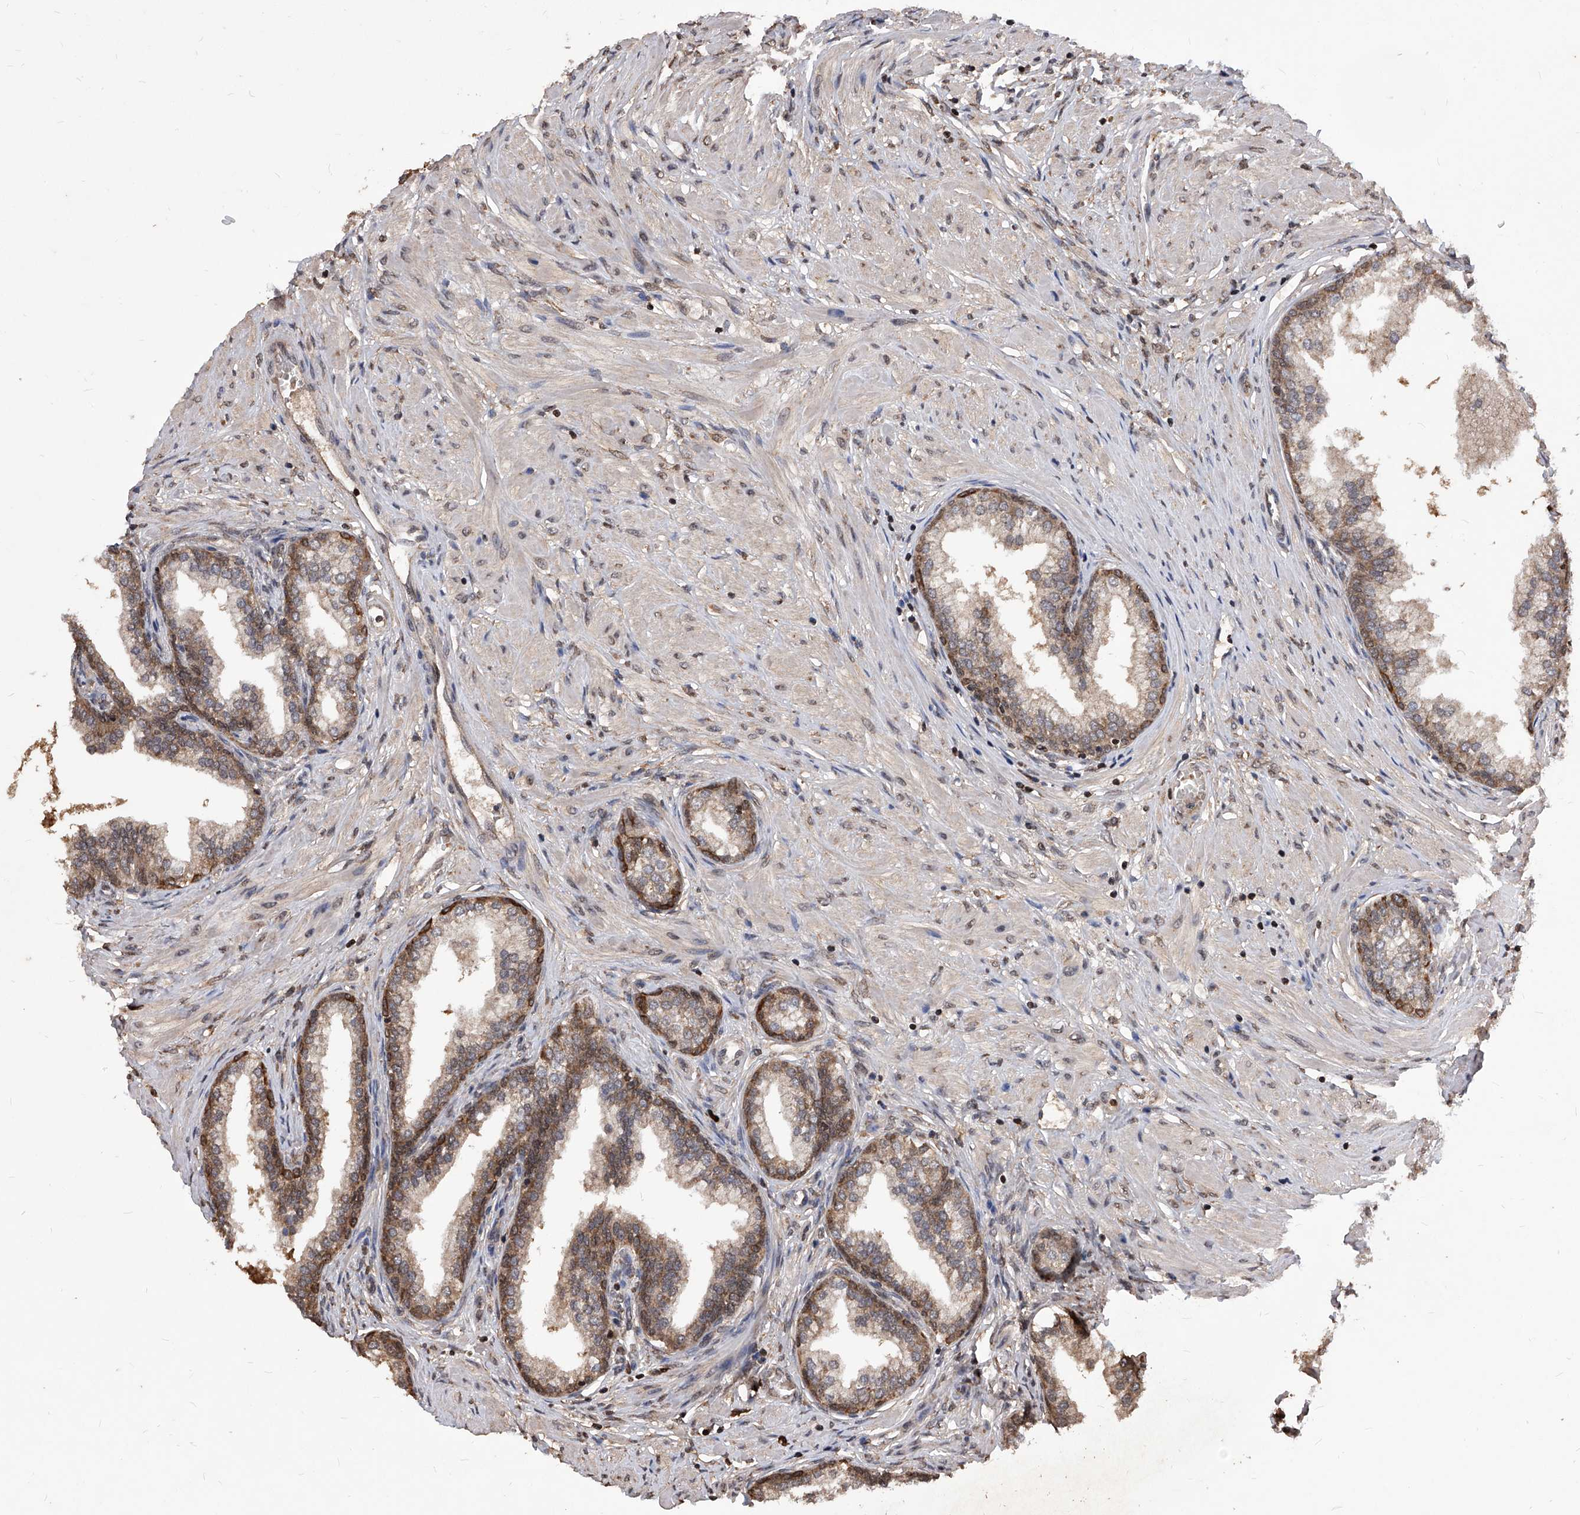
{"staining": {"intensity": "moderate", "quantity": ">75%", "location": "cytoplasmic/membranous"}, "tissue": "prostate", "cell_type": "Glandular cells", "image_type": "normal", "snomed": [{"axis": "morphology", "description": "Normal tissue, NOS"}, {"axis": "morphology", "description": "Urothelial carcinoma, Low grade"}, {"axis": "topography", "description": "Urinary bladder"}, {"axis": "topography", "description": "Prostate"}], "caption": "Immunohistochemistry of benign human prostate reveals medium levels of moderate cytoplasmic/membranous staining in about >75% of glandular cells. (IHC, brightfield microscopy, high magnification).", "gene": "ID1", "patient": {"sex": "male", "age": 60}}